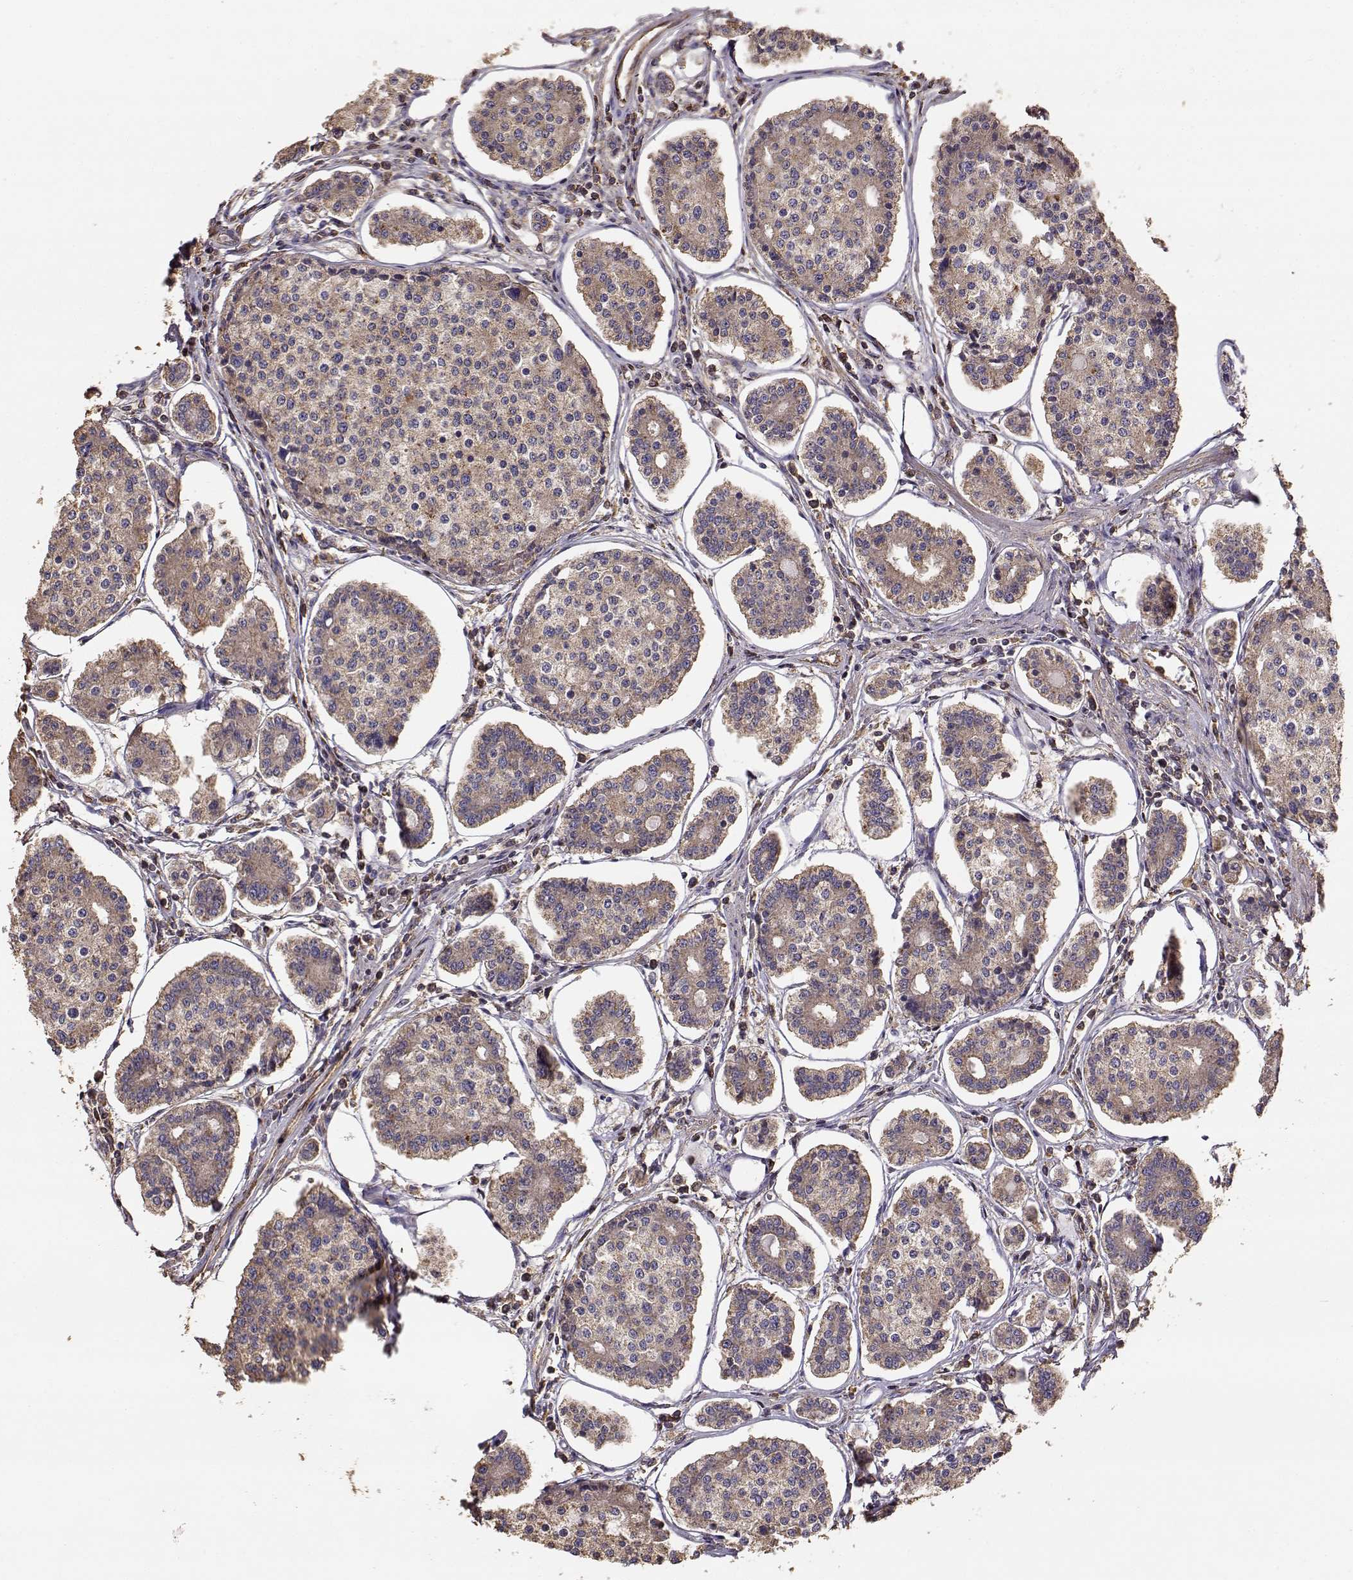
{"staining": {"intensity": "moderate", "quantity": "25%-75%", "location": "cytoplasmic/membranous"}, "tissue": "carcinoid", "cell_type": "Tumor cells", "image_type": "cancer", "snomed": [{"axis": "morphology", "description": "Carcinoid, malignant, NOS"}, {"axis": "topography", "description": "Small intestine"}], "caption": "Carcinoid stained for a protein (brown) exhibits moderate cytoplasmic/membranous positive positivity in approximately 25%-75% of tumor cells.", "gene": "TARS3", "patient": {"sex": "female", "age": 65}}